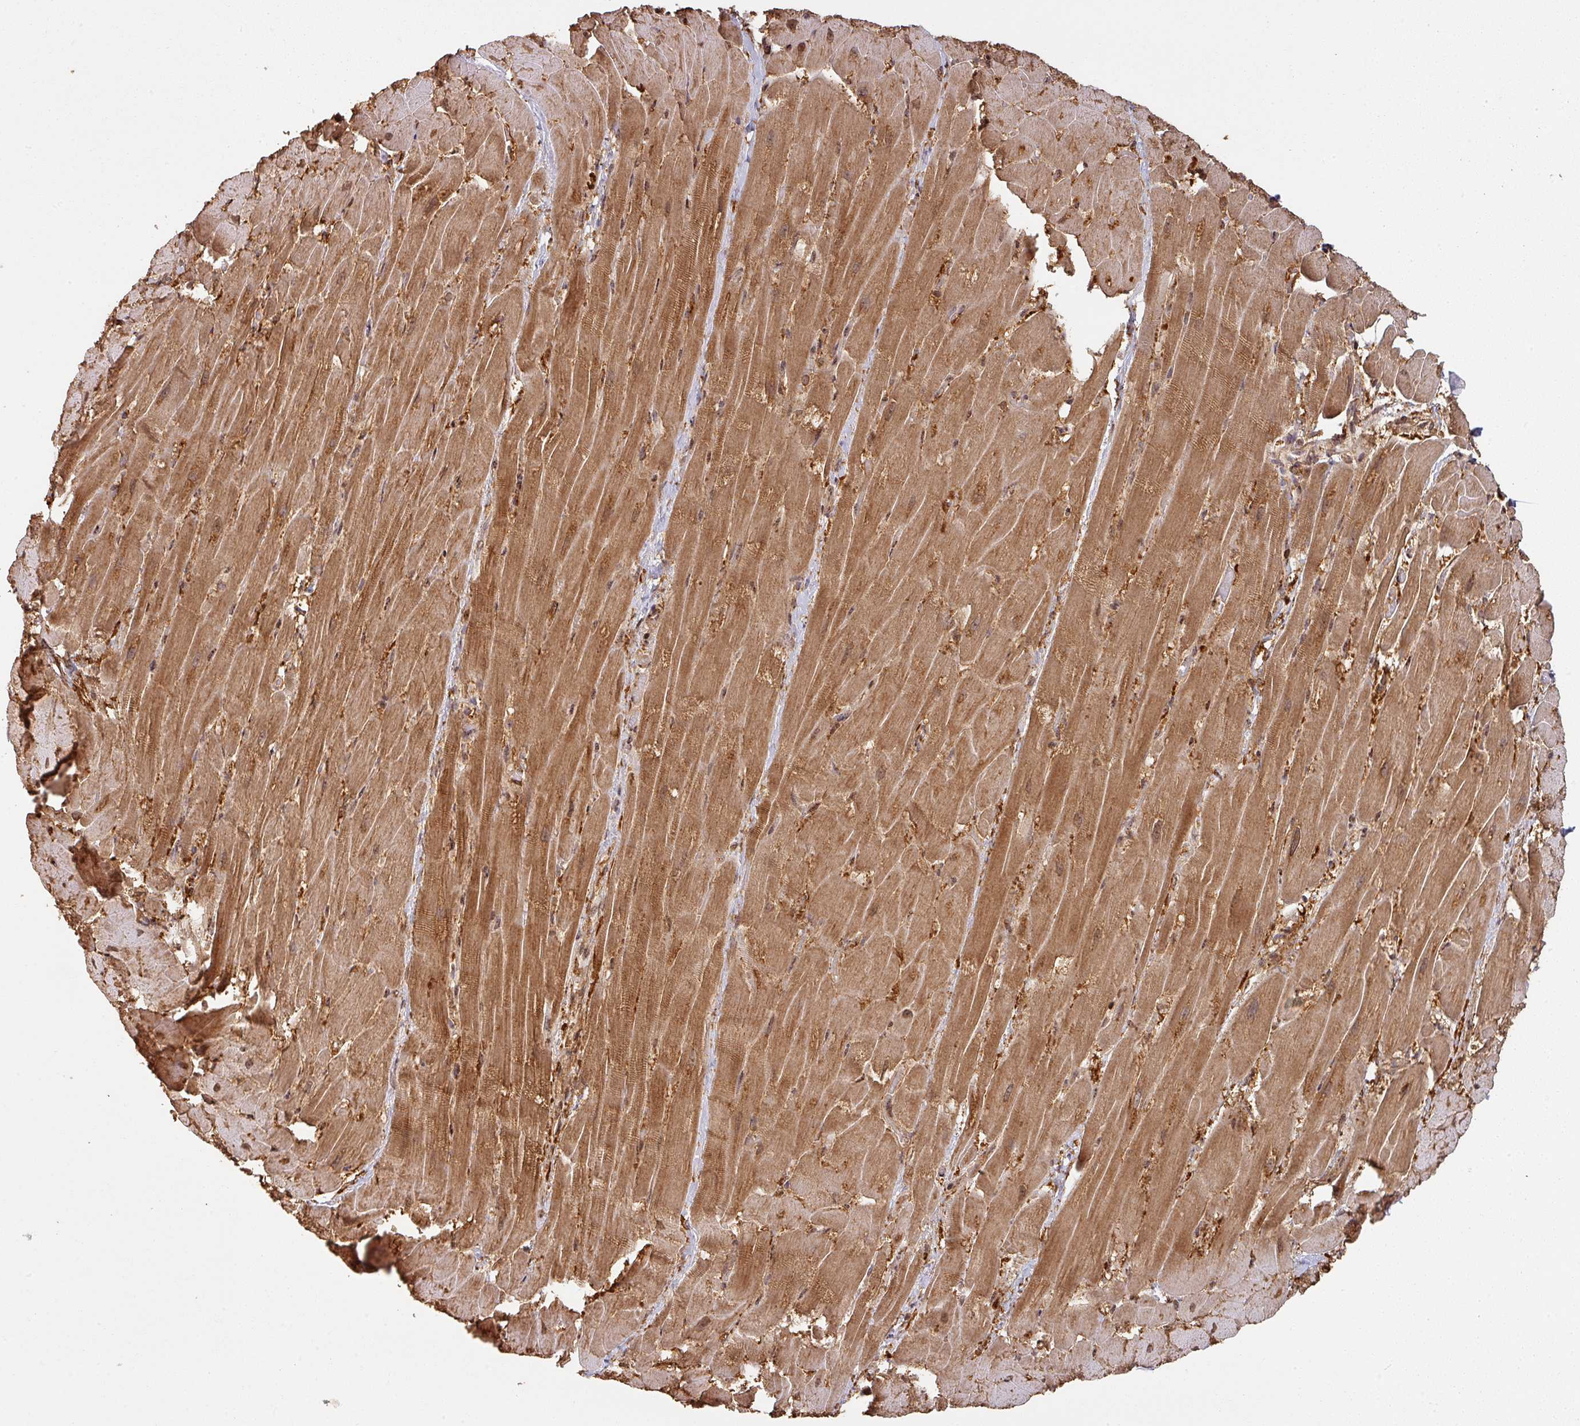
{"staining": {"intensity": "strong", "quantity": ">75%", "location": "cytoplasmic/membranous"}, "tissue": "heart muscle", "cell_type": "Cardiomyocytes", "image_type": "normal", "snomed": [{"axis": "morphology", "description": "Normal tissue, NOS"}, {"axis": "topography", "description": "Heart"}], "caption": "Strong cytoplasmic/membranous positivity for a protein is identified in about >75% of cardiomyocytes of unremarkable heart muscle using IHC.", "gene": "ZNF322", "patient": {"sex": "male", "age": 37}}